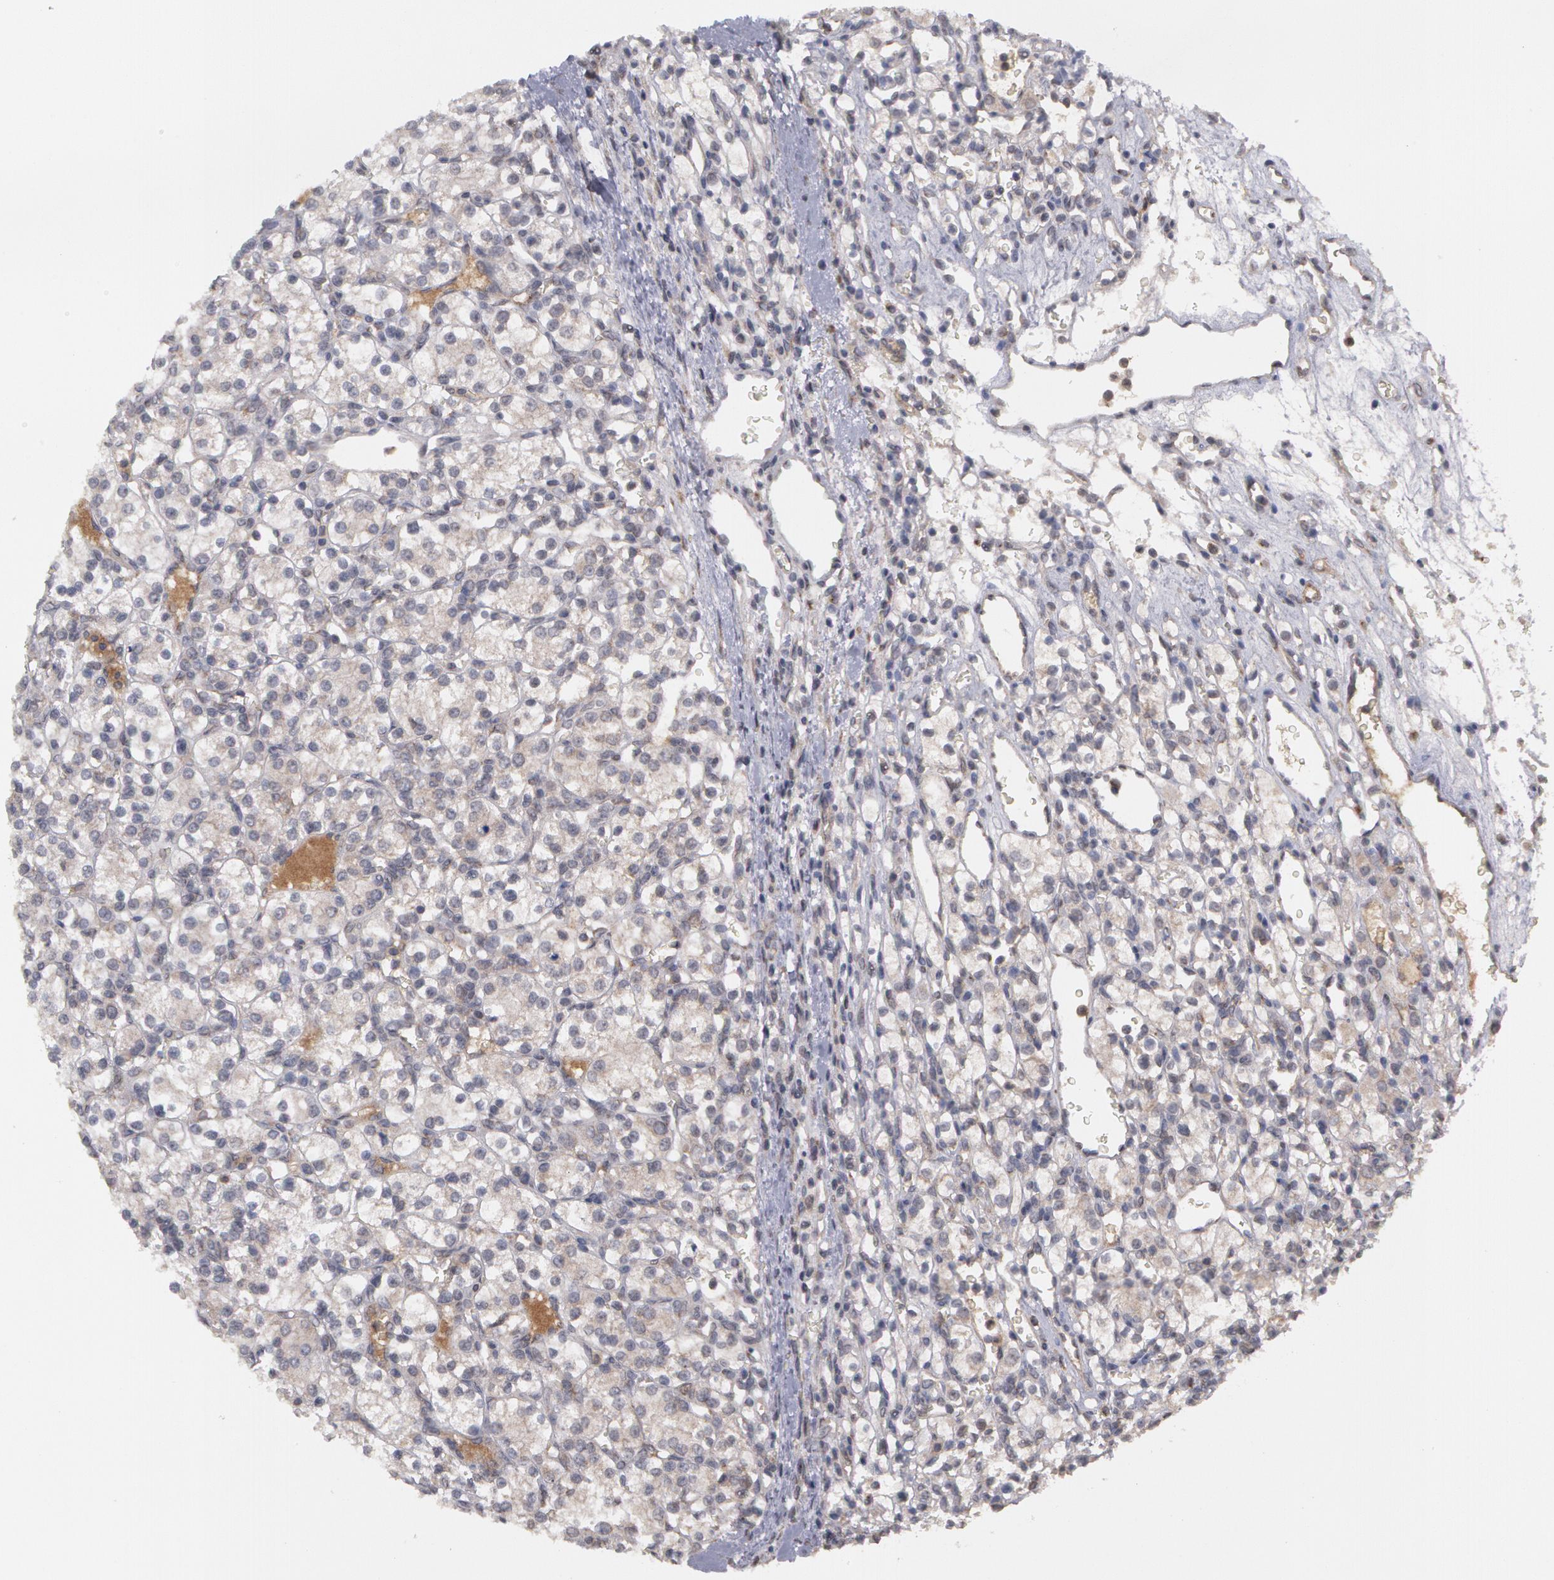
{"staining": {"intensity": "negative", "quantity": "none", "location": "none"}, "tissue": "renal cancer", "cell_type": "Tumor cells", "image_type": "cancer", "snomed": [{"axis": "morphology", "description": "Adenocarcinoma, NOS"}, {"axis": "topography", "description": "Kidney"}], "caption": "Human renal cancer stained for a protein using IHC shows no expression in tumor cells.", "gene": "STX5", "patient": {"sex": "female", "age": 62}}